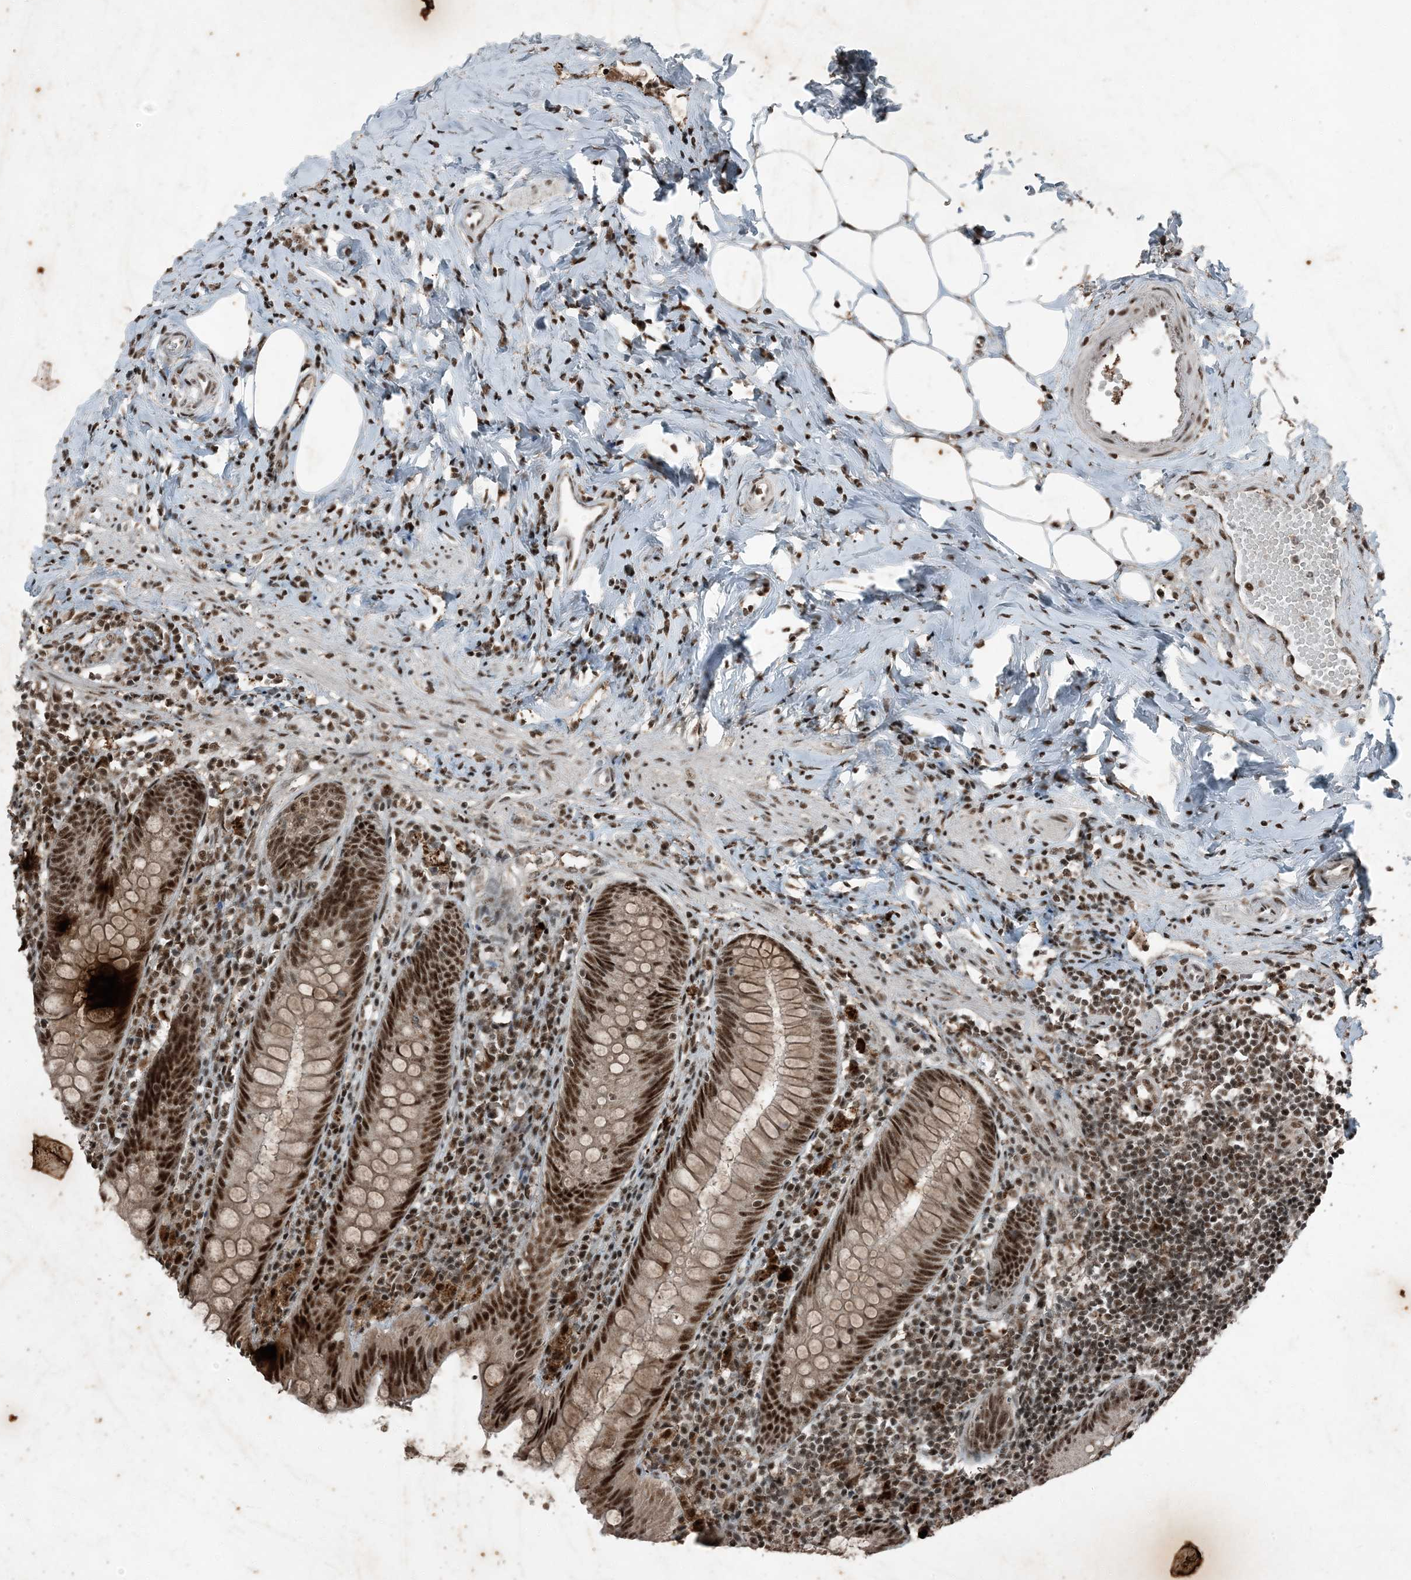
{"staining": {"intensity": "strong", "quantity": ">75%", "location": "nuclear"}, "tissue": "appendix", "cell_type": "Glandular cells", "image_type": "normal", "snomed": [{"axis": "morphology", "description": "Normal tissue, NOS"}, {"axis": "topography", "description": "Appendix"}], "caption": "Immunohistochemical staining of benign appendix displays high levels of strong nuclear positivity in approximately >75% of glandular cells. Immunohistochemistry (ihc) stains the protein of interest in brown and the nuclei are stained blue.", "gene": "TADA2B", "patient": {"sex": "female", "age": 54}}